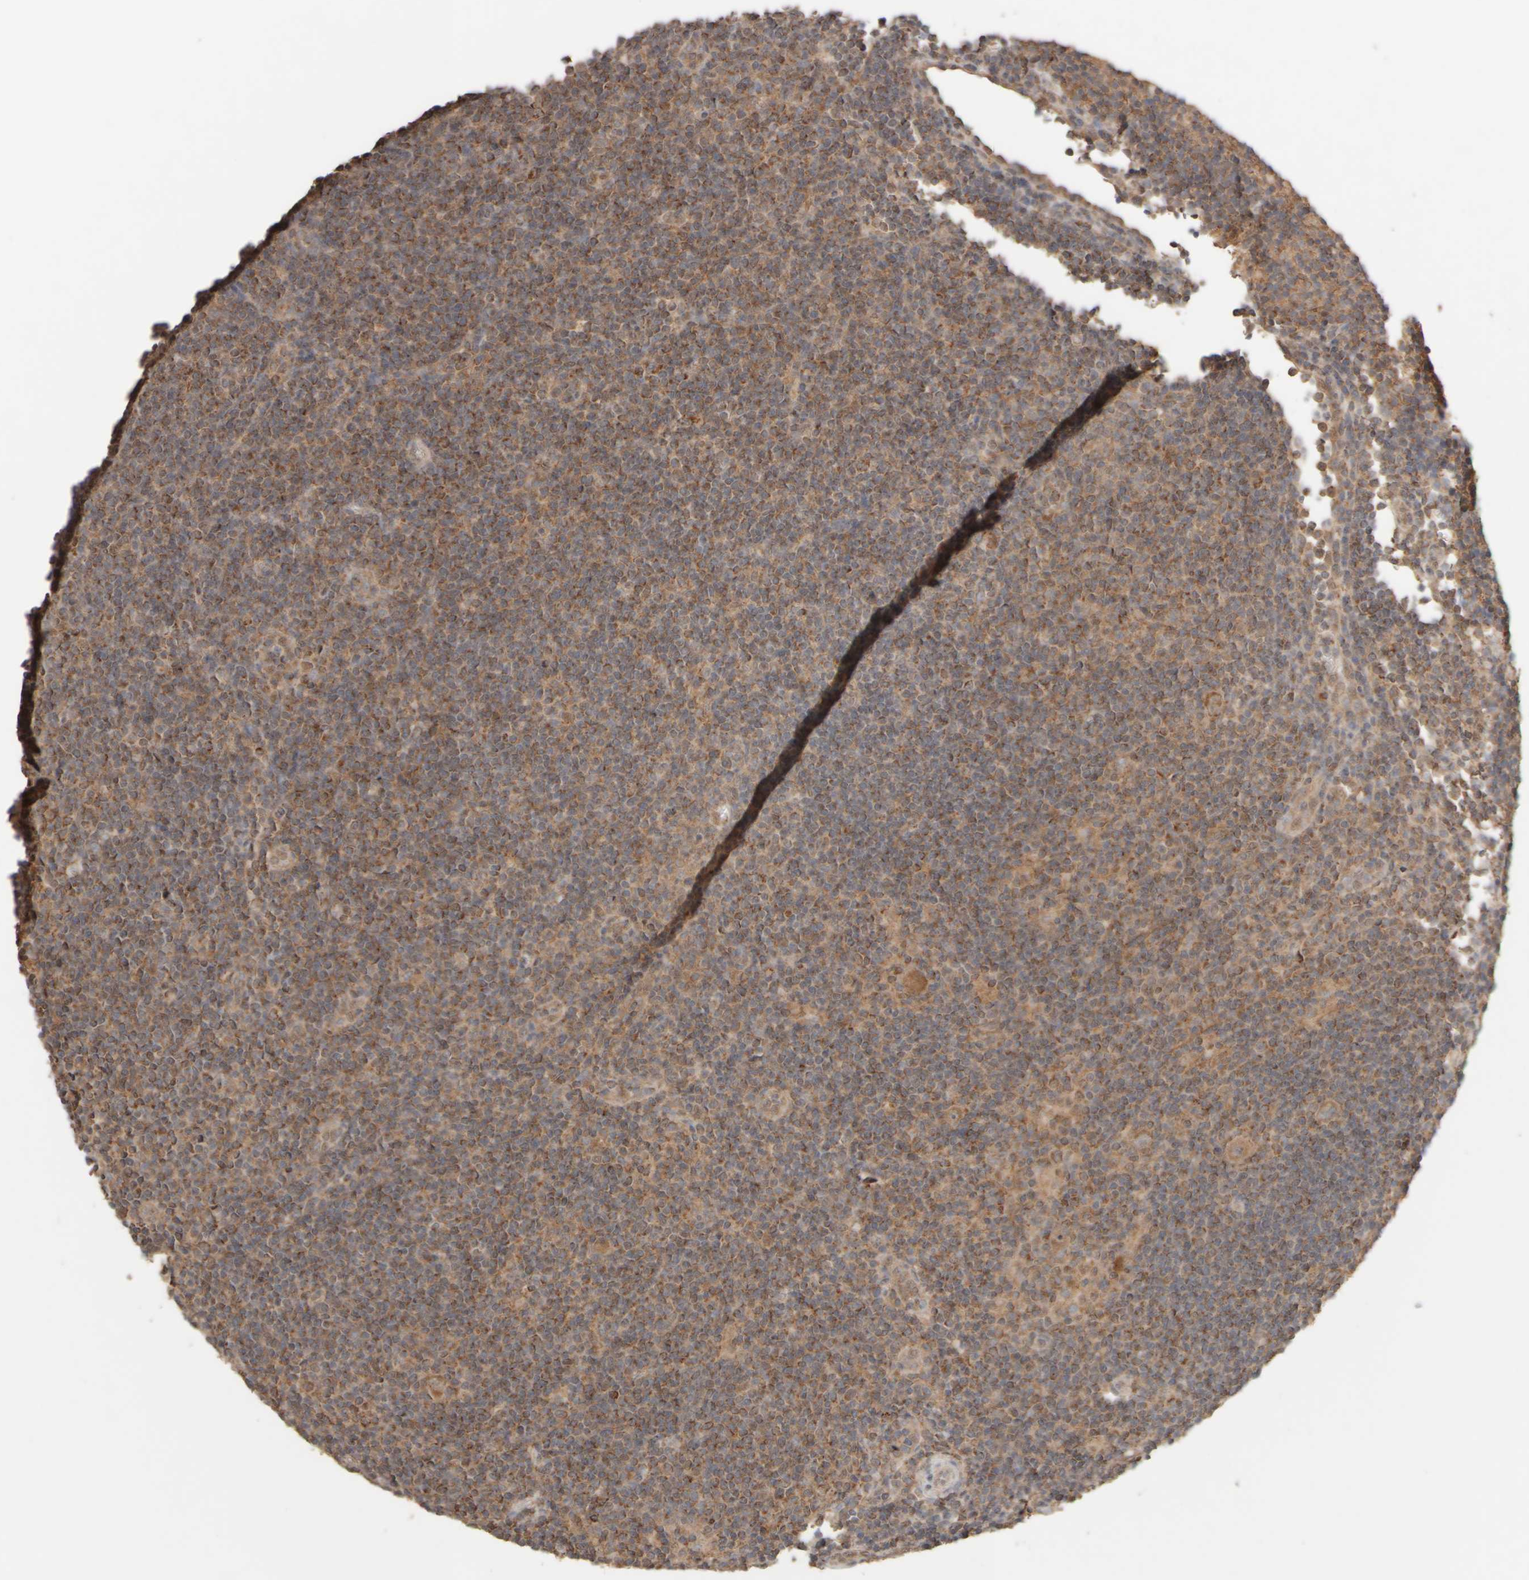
{"staining": {"intensity": "strong", "quantity": "25%-75%", "location": "cytoplasmic/membranous"}, "tissue": "lymphoma", "cell_type": "Tumor cells", "image_type": "cancer", "snomed": [{"axis": "morphology", "description": "Hodgkin's disease, NOS"}, {"axis": "topography", "description": "Lymph node"}], "caption": "Strong cytoplasmic/membranous expression for a protein is present in about 25%-75% of tumor cells of Hodgkin's disease using immunohistochemistry (IHC).", "gene": "EIF2B3", "patient": {"sex": "female", "age": 57}}